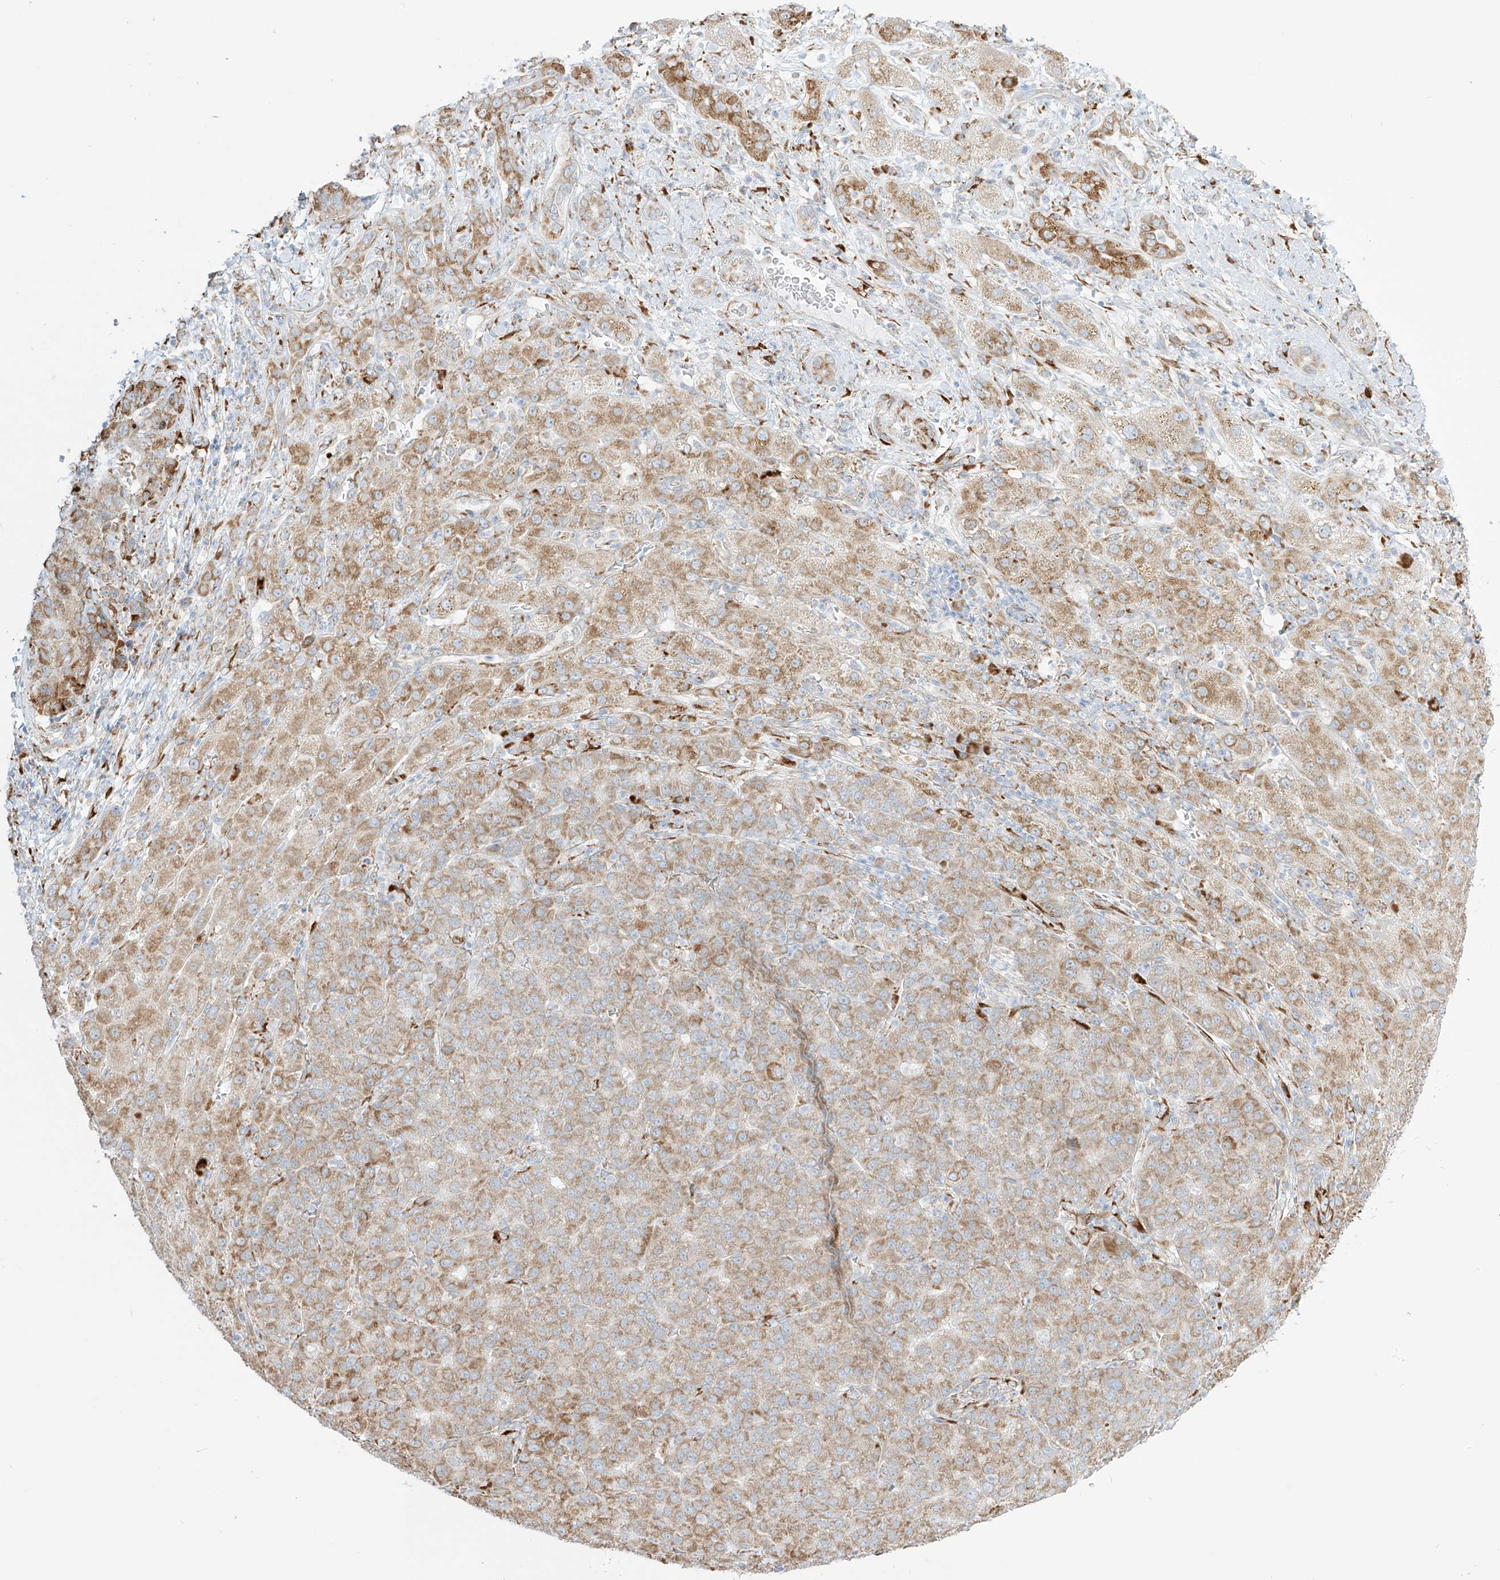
{"staining": {"intensity": "moderate", "quantity": ">75%", "location": "cytoplasmic/membranous"}, "tissue": "liver cancer", "cell_type": "Tumor cells", "image_type": "cancer", "snomed": [{"axis": "morphology", "description": "Carcinoma, Hepatocellular, NOS"}, {"axis": "topography", "description": "Liver"}], "caption": "Protein staining shows moderate cytoplasmic/membranous expression in approximately >75% of tumor cells in liver hepatocellular carcinoma.", "gene": "LRRC59", "patient": {"sex": "male", "age": 65}}